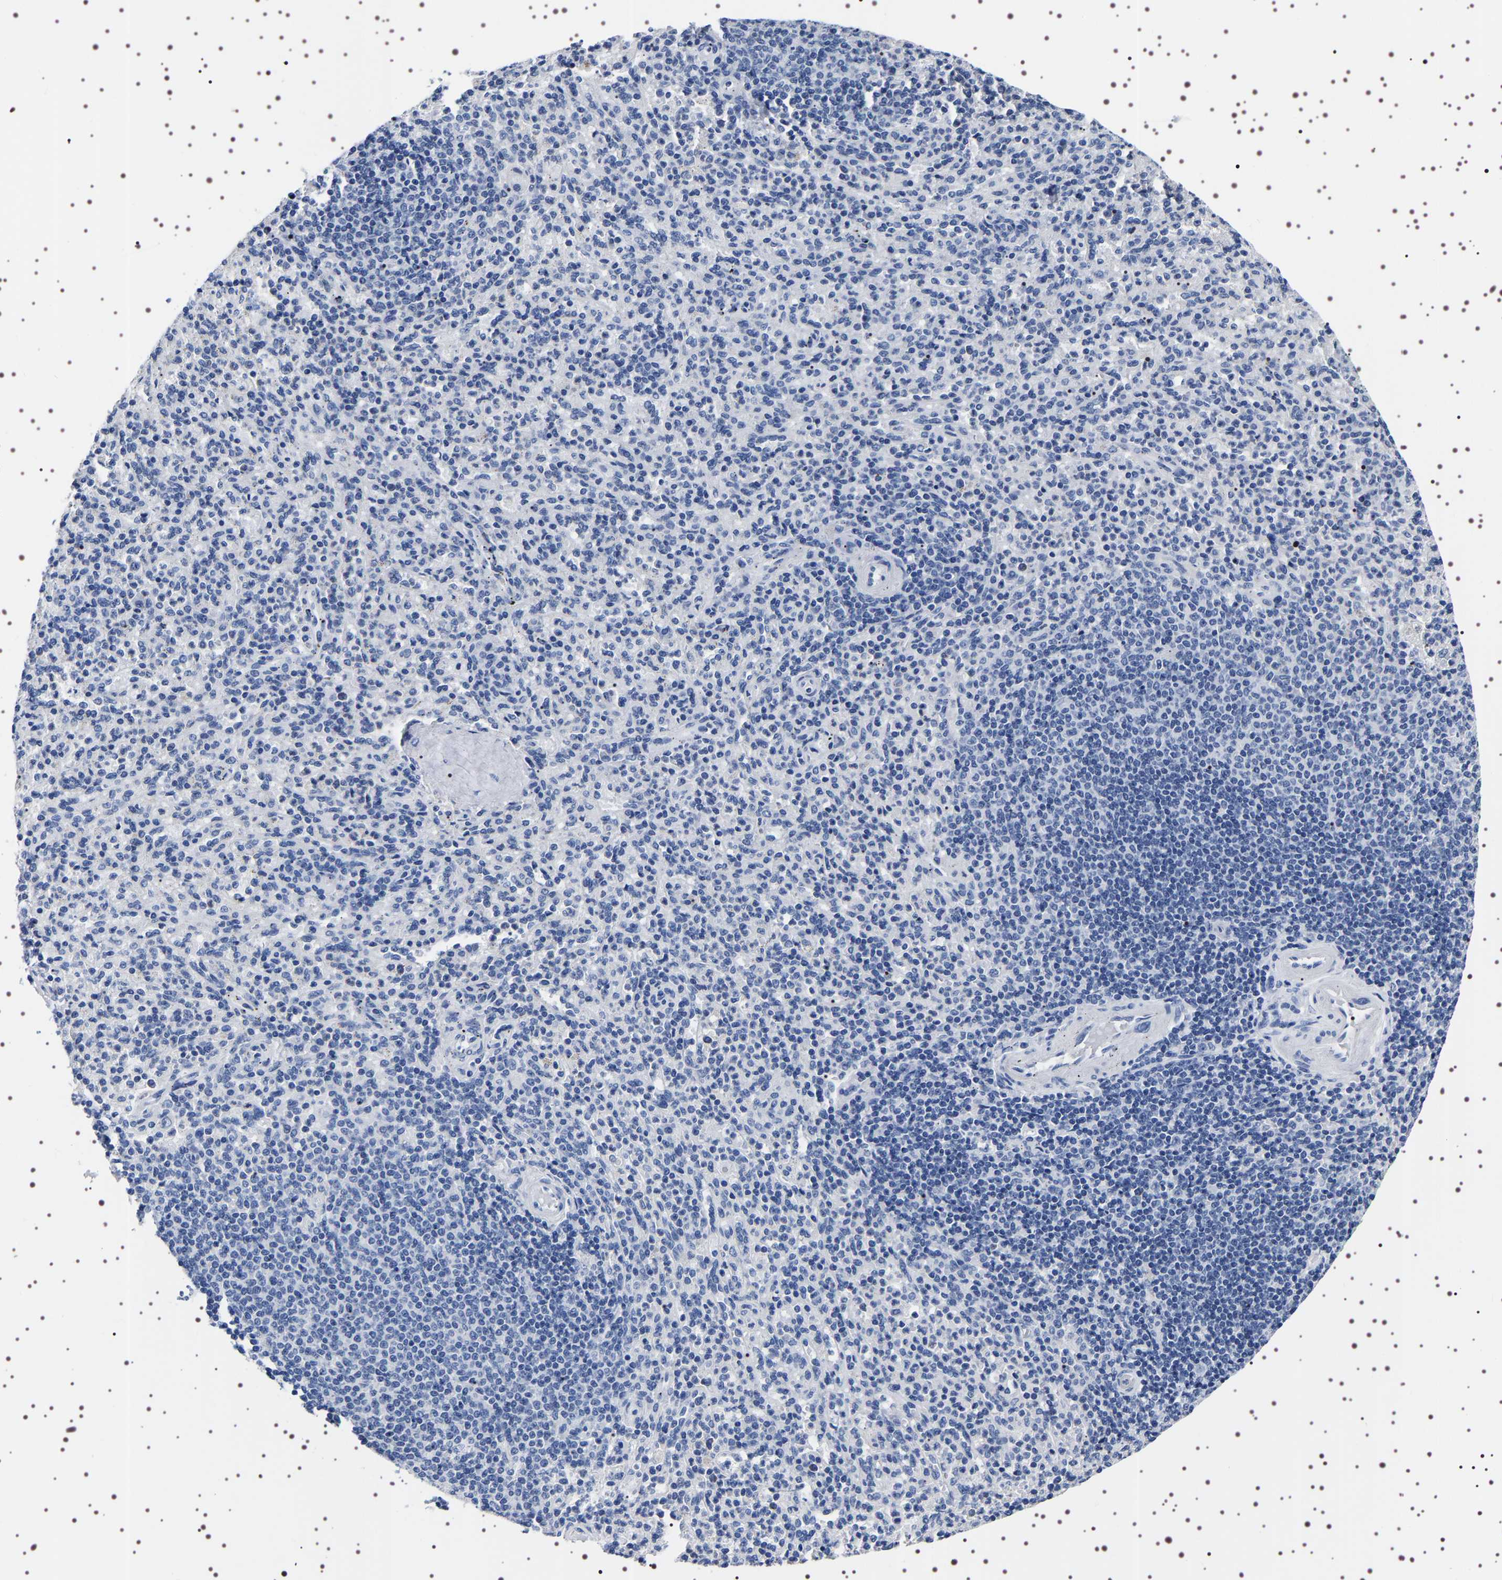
{"staining": {"intensity": "negative", "quantity": "none", "location": "none"}, "tissue": "spleen", "cell_type": "Cells in red pulp", "image_type": "normal", "snomed": [{"axis": "morphology", "description": "Normal tissue, NOS"}, {"axis": "topography", "description": "Spleen"}], "caption": "Photomicrograph shows no protein positivity in cells in red pulp of benign spleen.", "gene": "UBQLN3", "patient": {"sex": "male", "age": 36}}